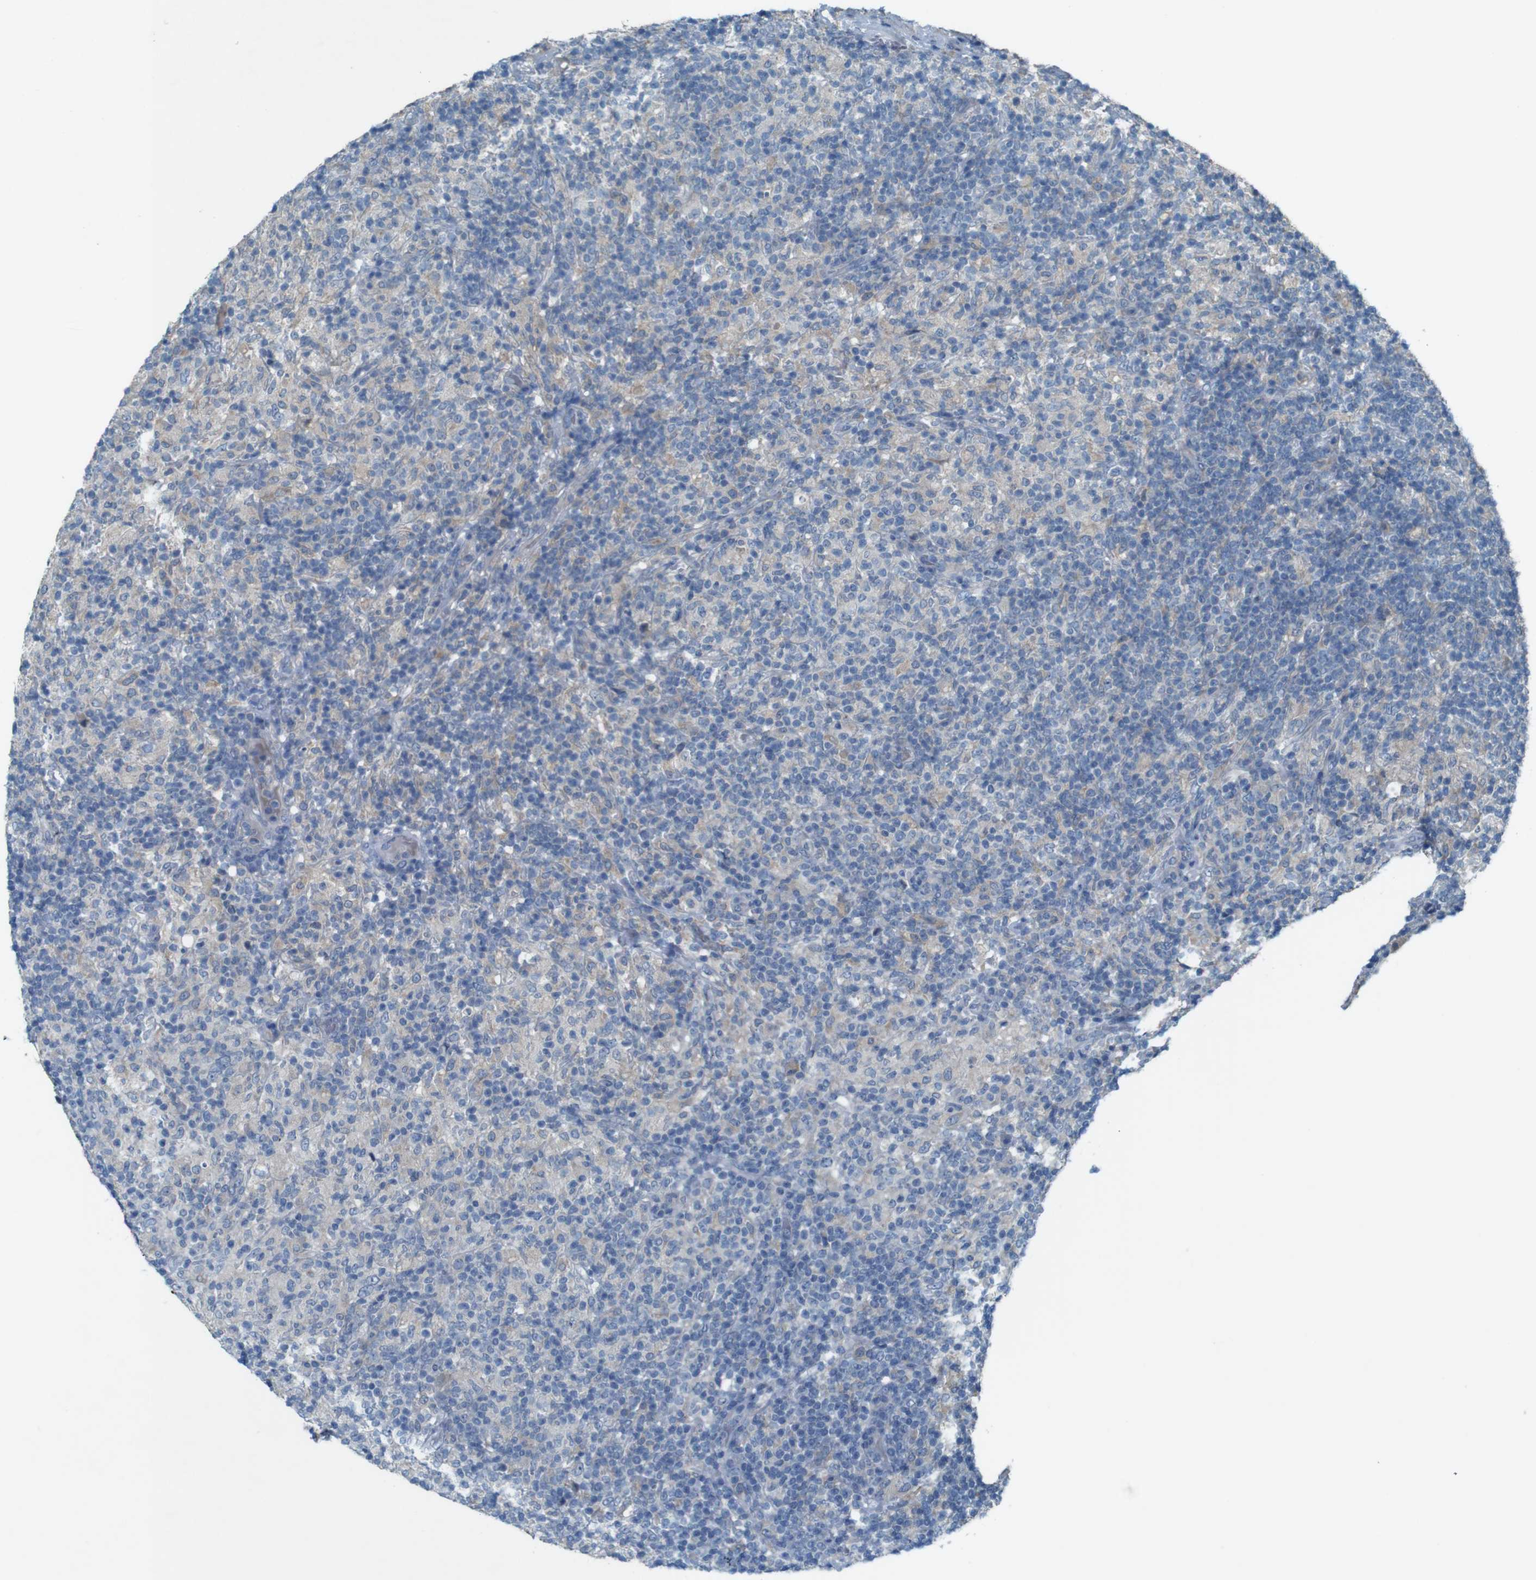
{"staining": {"intensity": "negative", "quantity": "none", "location": "none"}, "tissue": "lymphoma", "cell_type": "Tumor cells", "image_type": "cancer", "snomed": [{"axis": "morphology", "description": "Hodgkin's disease, NOS"}, {"axis": "topography", "description": "Lymph node"}], "caption": "This is an IHC histopathology image of human Hodgkin's disease. There is no expression in tumor cells.", "gene": "MOGAT3", "patient": {"sex": "male", "age": 70}}